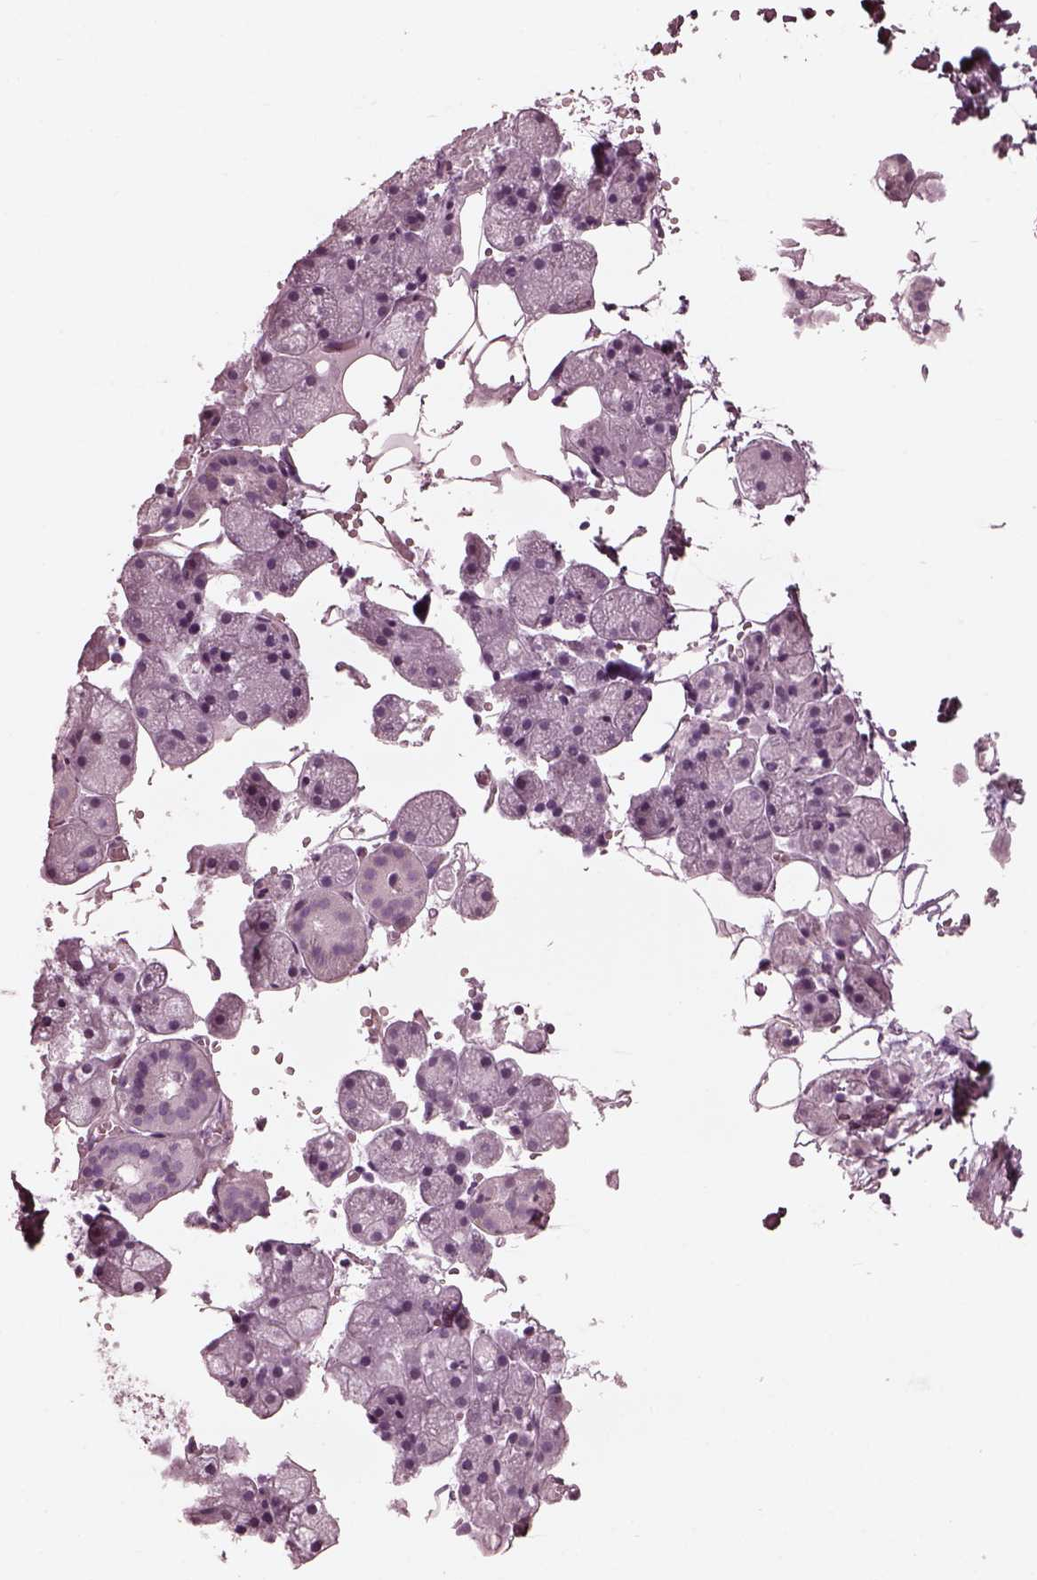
{"staining": {"intensity": "negative", "quantity": "none", "location": "none"}, "tissue": "salivary gland", "cell_type": "Glandular cells", "image_type": "normal", "snomed": [{"axis": "morphology", "description": "Normal tissue, NOS"}, {"axis": "topography", "description": "Salivary gland"}], "caption": "Glandular cells are negative for protein expression in normal human salivary gland. (DAB (3,3'-diaminobenzidine) immunohistochemistry (IHC) with hematoxylin counter stain).", "gene": "GRM6", "patient": {"sex": "male", "age": 38}}